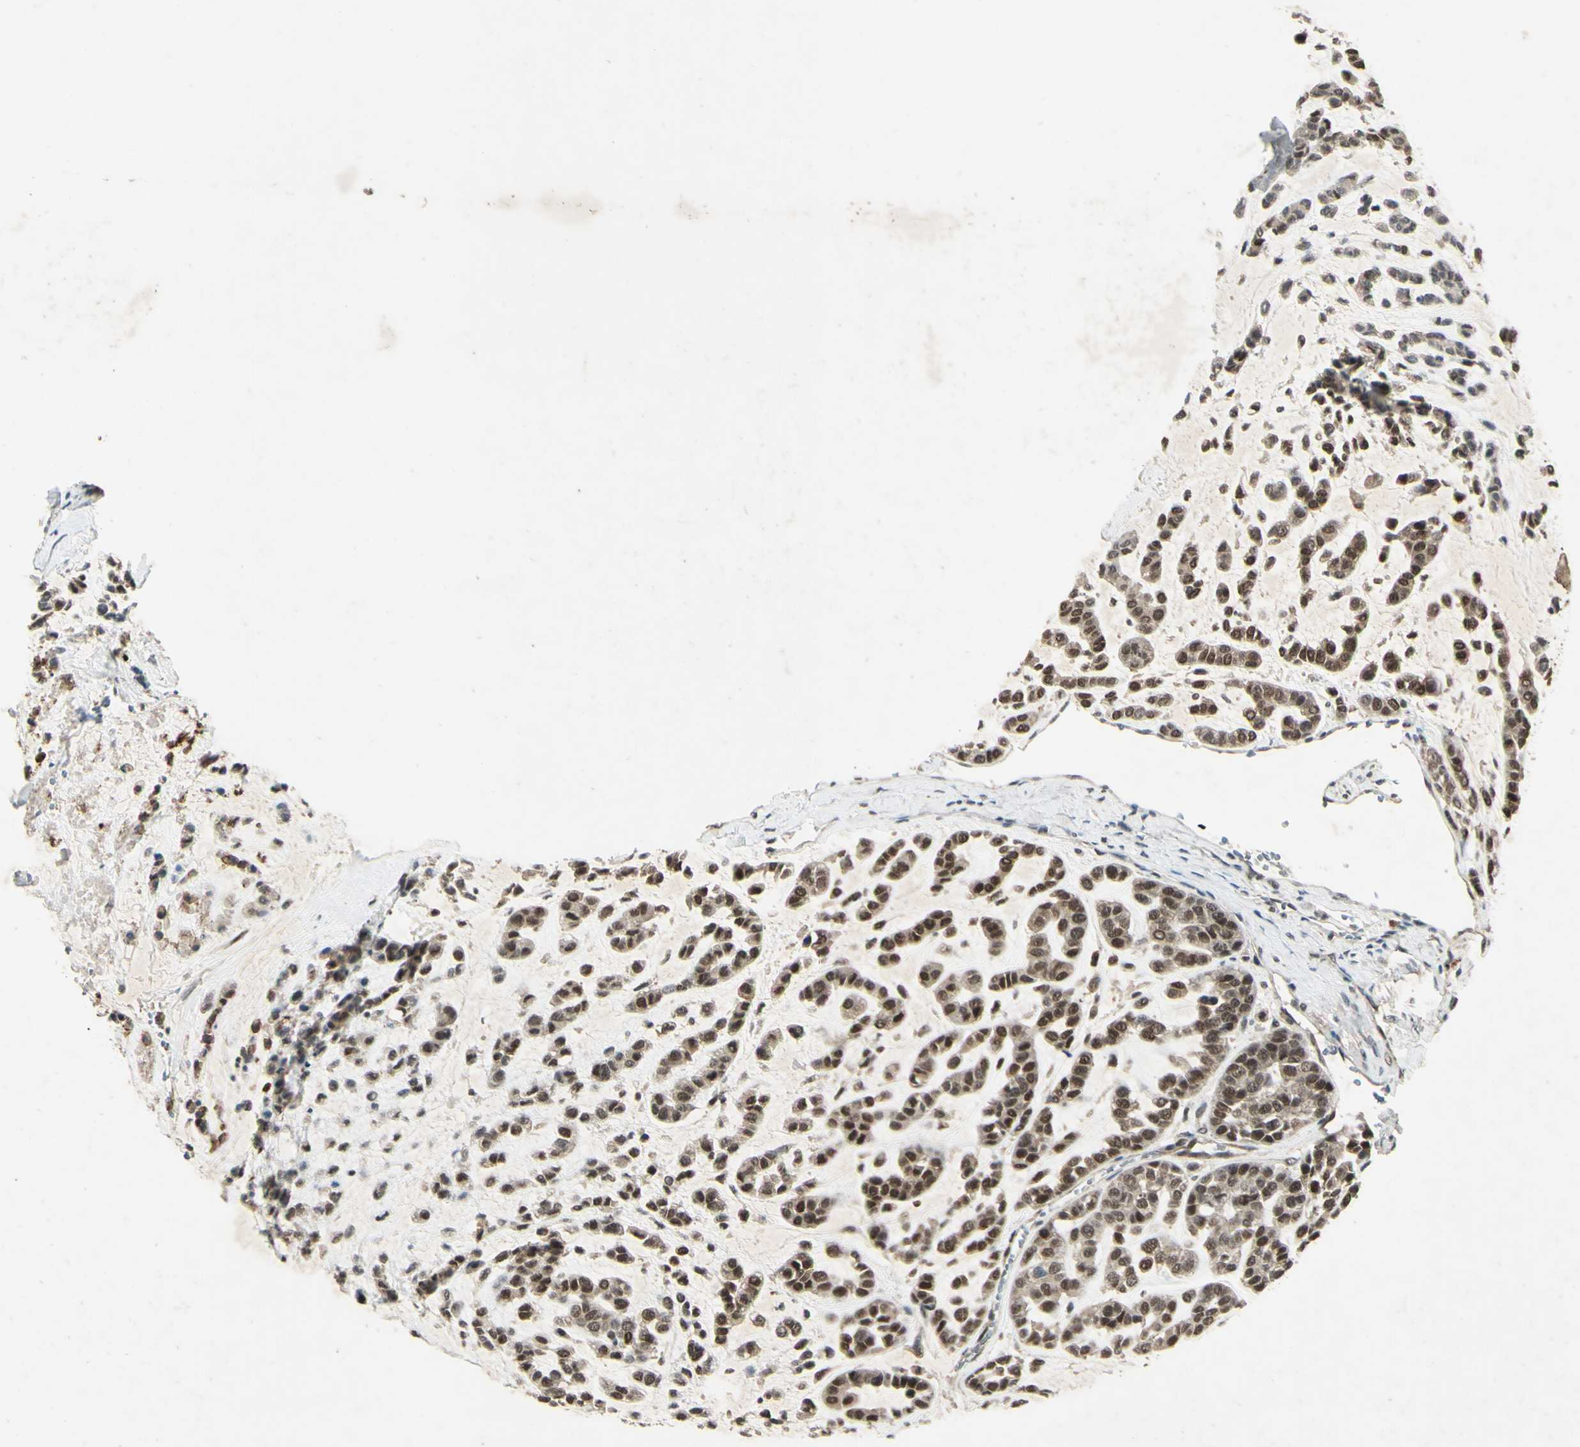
{"staining": {"intensity": "strong", "quantity": ">75%", "location": "nuclear"}, "tissue": "head and neck cancer", "cell_type": "Tumor cells", "image_type": "cancer", "snomed": [{"axis": "morphology", "description": "Adenocarcinoma, NOS"}, {"axis": "morphology", "description": "Adenoma, NOS"}, {"axis": "topography", "description": "Head-Neck"}], "caption": "Protein expression analysis of head and neck cancer shows strong nuclear positivity in about >75% of tumor cells. Nuclei are stained in blue.", "gene": "PSMD5", "patient": {"sex": "female", "age": 55}}